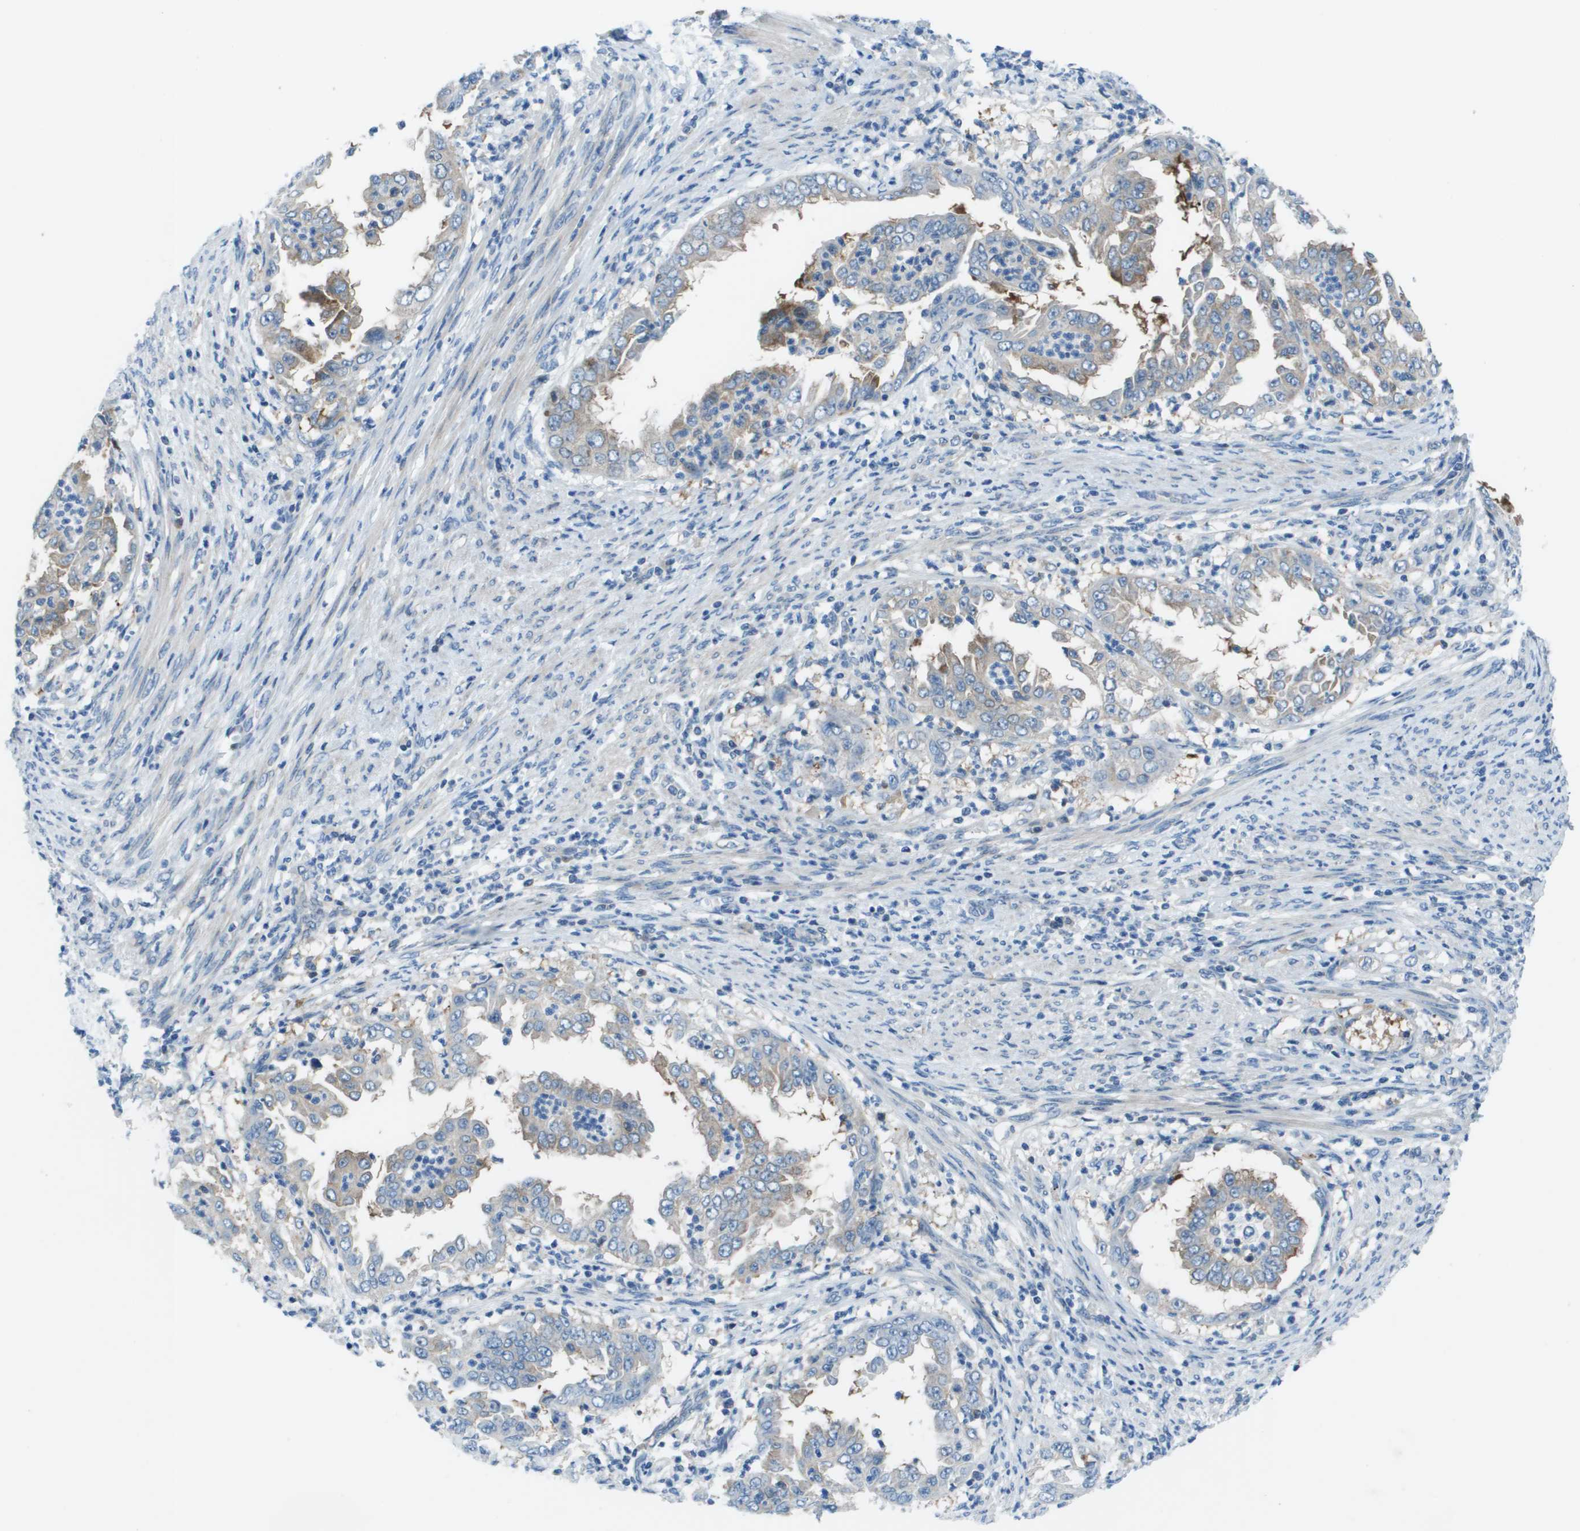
{"staining": {"intensity": "negative", "quantity": "none", "location": "none"}, "tissue": "endometrial cancer", "cell_type": "Tumor cells", "image_type": "cancer", "snomed": [{"axis": "morphology", "description": "Adenocarcinoma, NOS"}, {"axis": "topography", "description": "Endometrium"}], "caption": "Protein analysis of endometrial adenocarcinoma demonstrates no significant positivity in tumor cells.", "gene": "STIP1", "patient": {"sex": "female", "age": 85}}